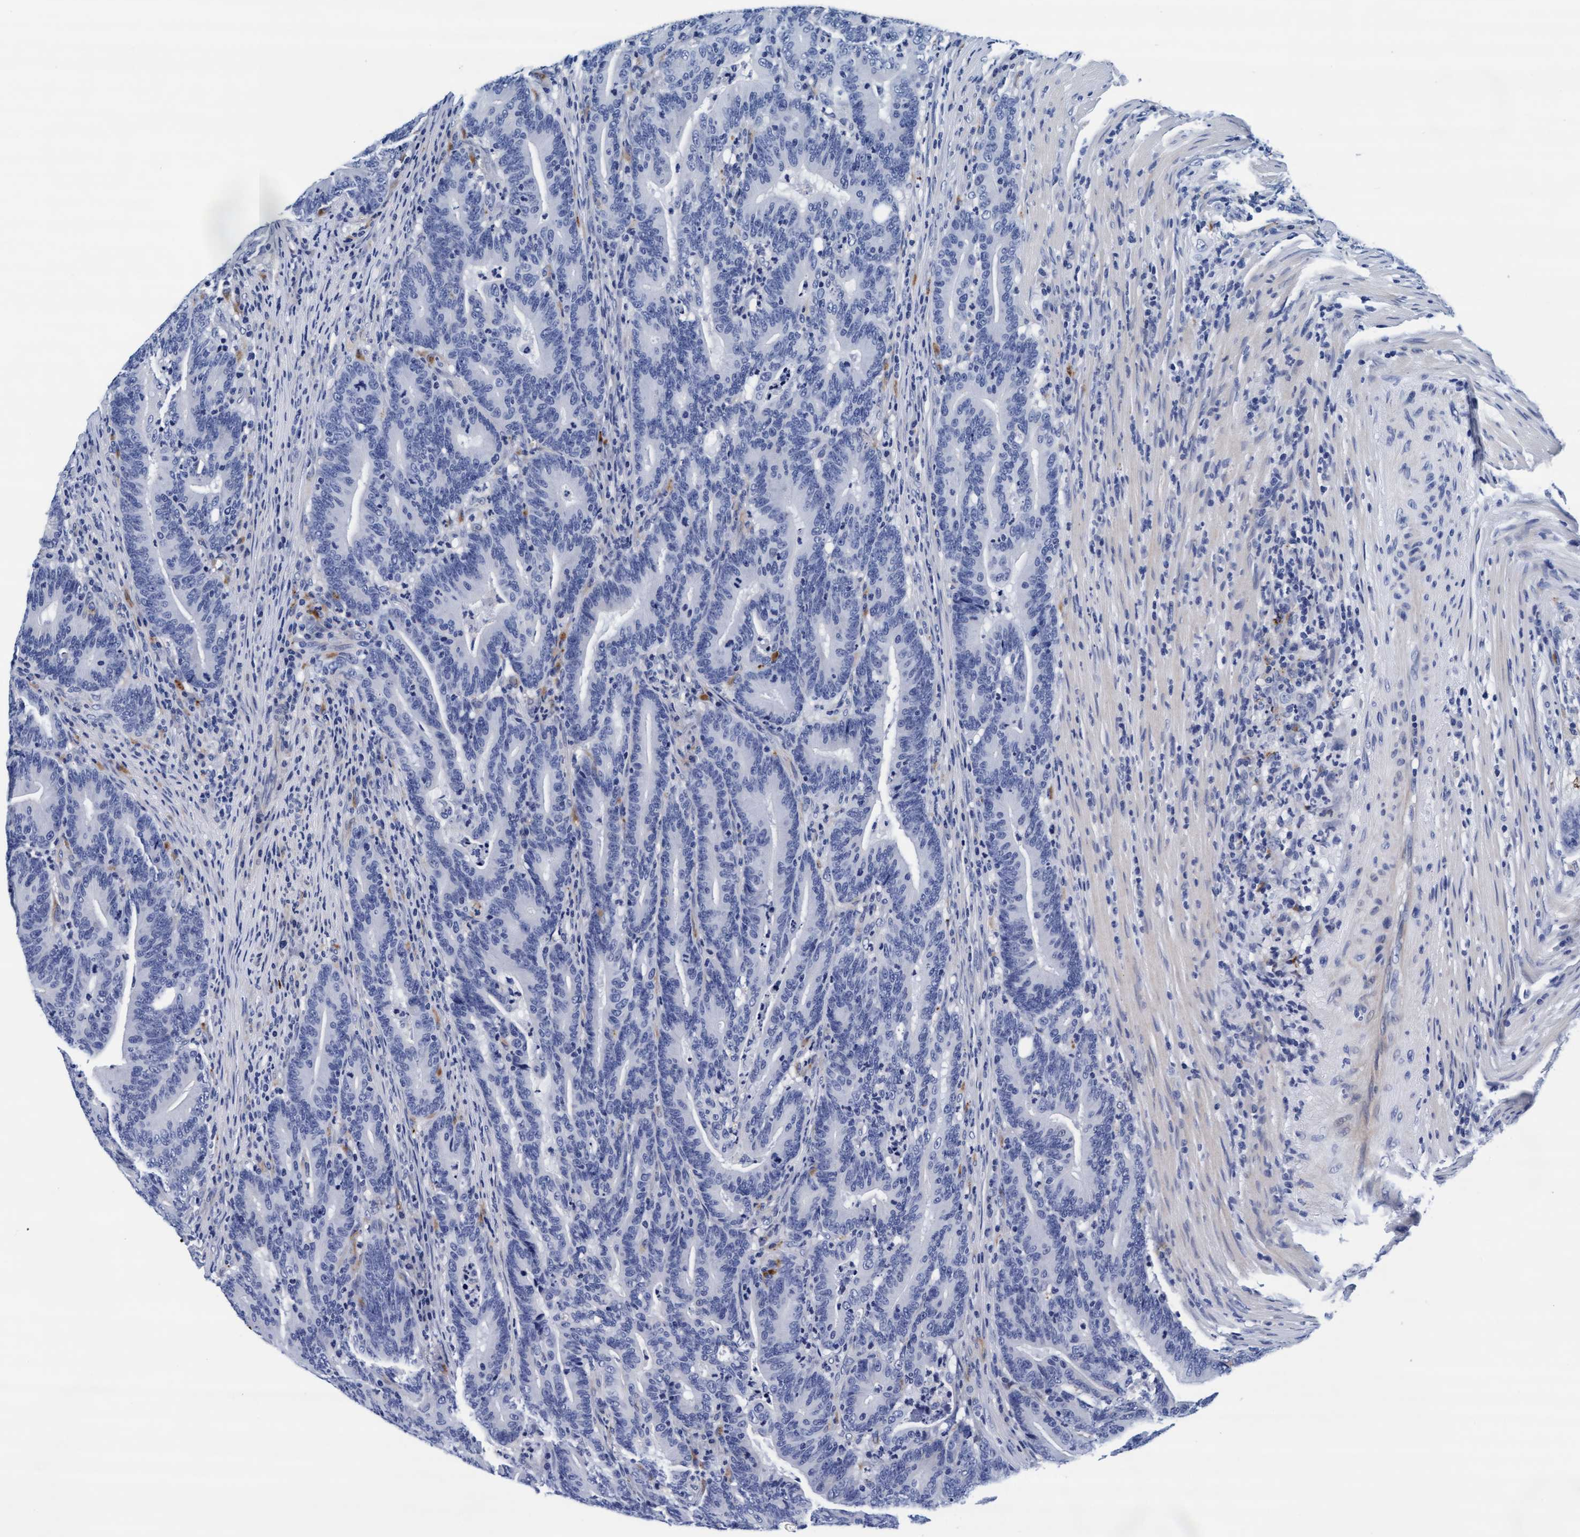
{"staining": {"intensity": "negative", "quantity": "none", "location": "none"}, "tissue": "colorectal cancer", "cell_type": "Tumor cells", "image_type": "cancer", "snomed": [{"axis": "morphology", "description": "Adenocarcinoma, NOS"}, {"axis": "topography", "description": "Colon"}], "caption": "Immunohistochemistry photomicrograph of neoplastic tissue: human colorectal adenocarcinoma stained with DAB shows no significant protein positivity in tumor cells.", "gene": "ARSG", "patient": {"sex": "female", "age": 66}}